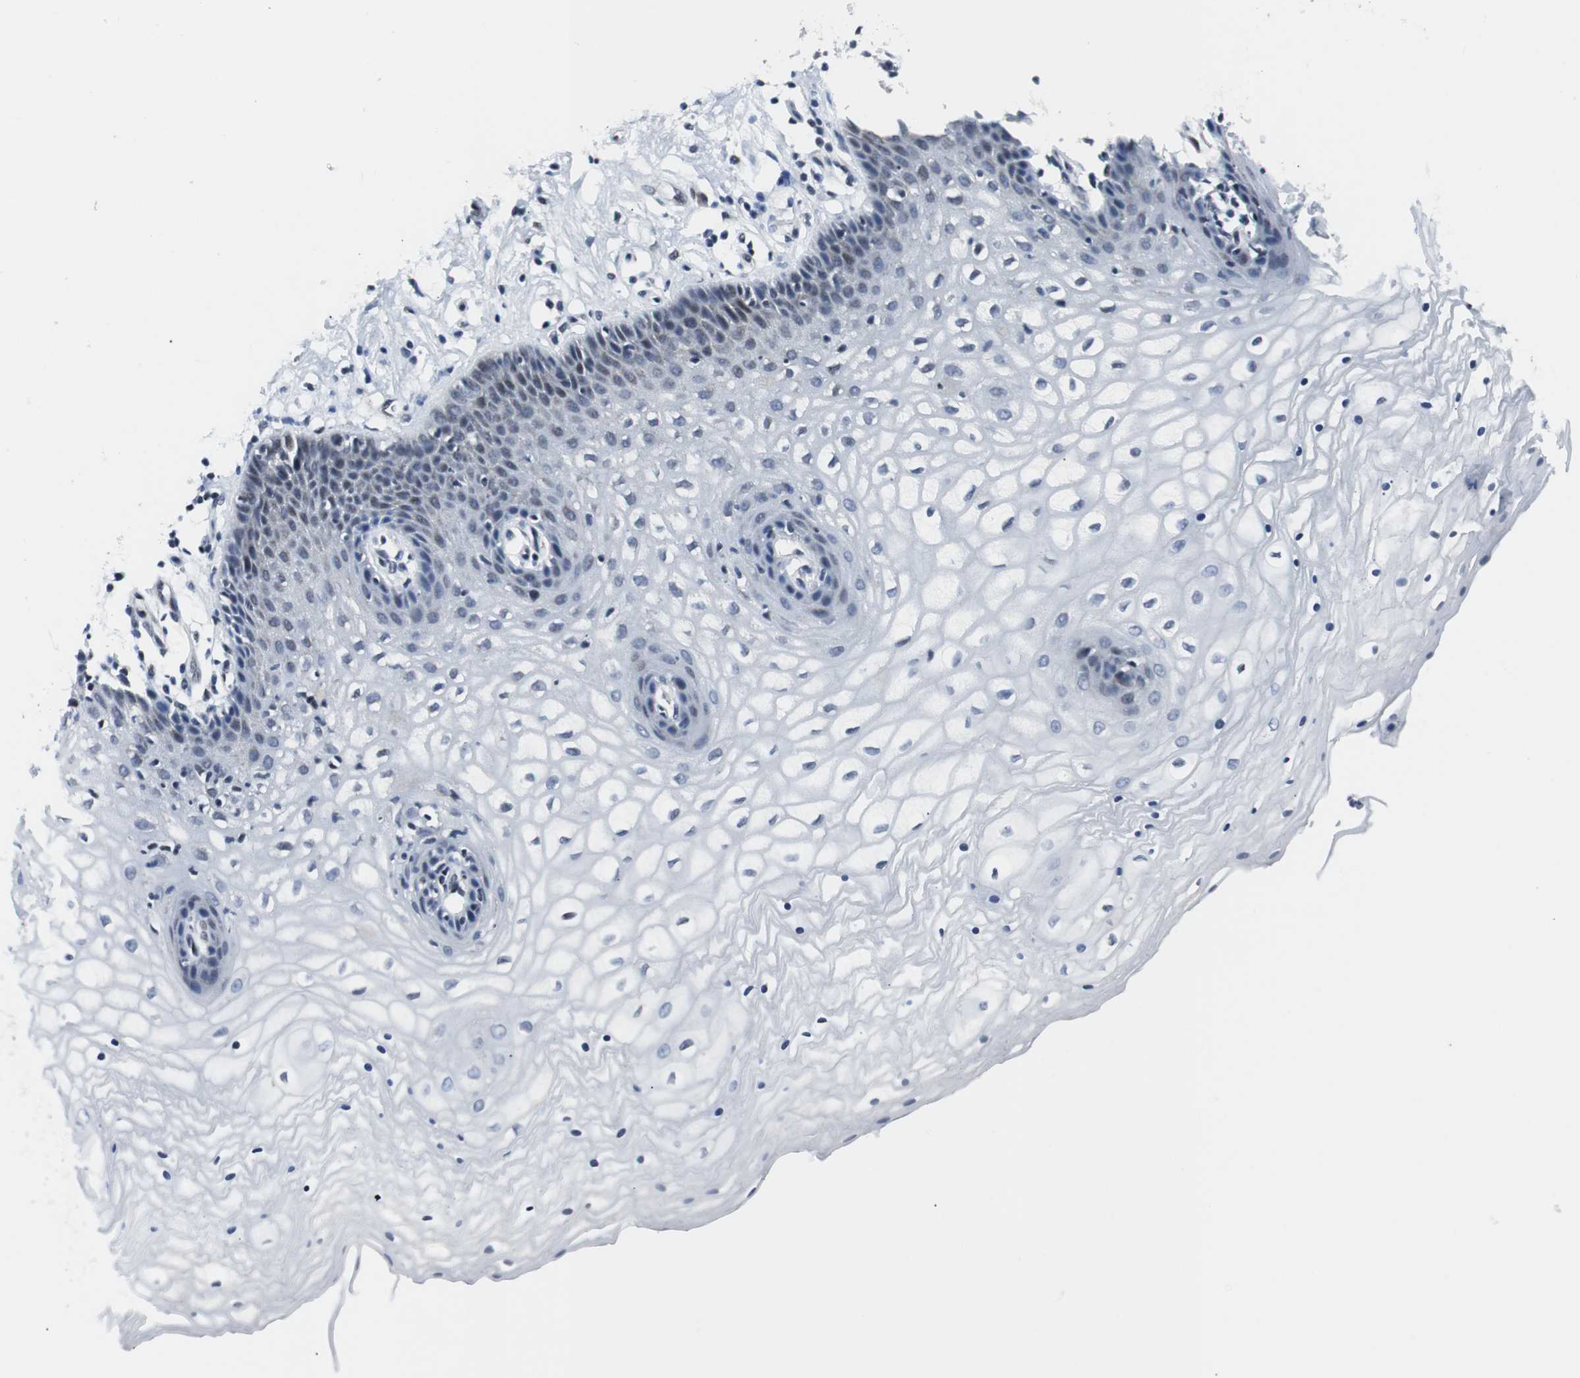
{"staining": {"intensity": "weak", "quantity": "<25%", "location": "cytoplasmic/membranous"}, "tissue": "vagina", "cell_type": "Squamous epithelial cells", "image_type": "normal", "snomed": [{"axis": "morphology", "description": "Normal tissue, NOS"}, {"axis": "topography", "description": "Vagina"}], "caption": "Immunohistochemistry (IHC) micrograph of normal human vagina stained for a protein (brown), which demonstrates no staining in squamous epithelial cells. Brightfield microscopy of immunohistochemistry (IHC) stained with DAB (3,3'-diaminobenzidine) (brown) and hematoxylin (blue), captured at high magnification.", "gene": "MTA1", "patient": {"sex": "female", "age": 34}}